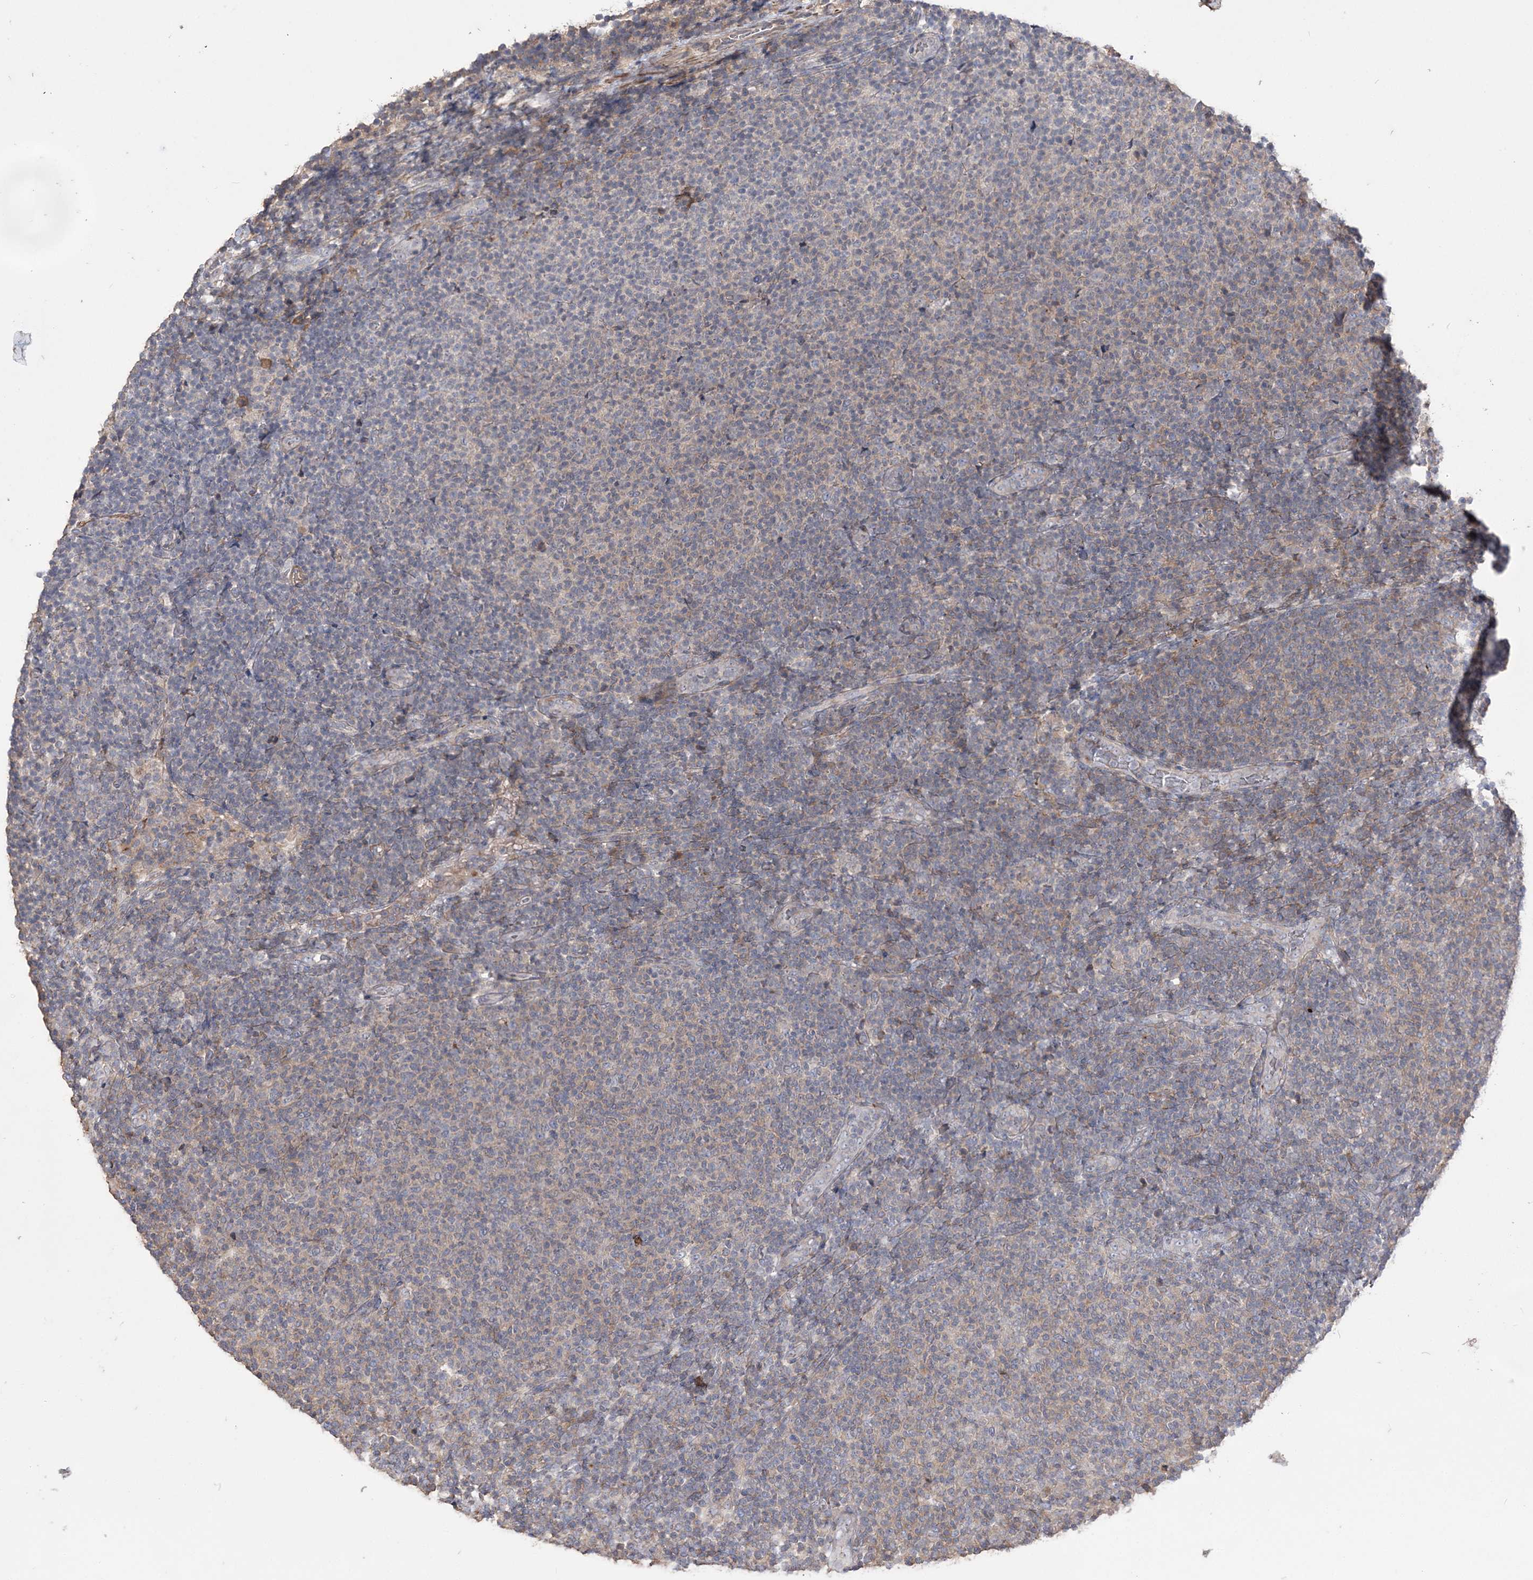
{"staining": {"intensity": "negative", "quantity": "none", "location": "none"}, "tissue": "lymphoma", "cell_type": "Tumor cells", "image_type": "cancer", "snomed": [{"axis": "morphology", "description": "Malignant lymphoma, non-Hodgkin's type, Low grade"}, {"axis": "topography", "description": "Lymph node"}], "caption": "High power microscopy photomicrograph of an IHC photomicrograph of lymphoma, revealing no significant positivity in tumor cells. The staining is performed using DAB brown chromogen with nuclei counter-stained in using hematoxylin.", "gene": "SLFN14", "patient": {"sex": "male", "age": 66}}